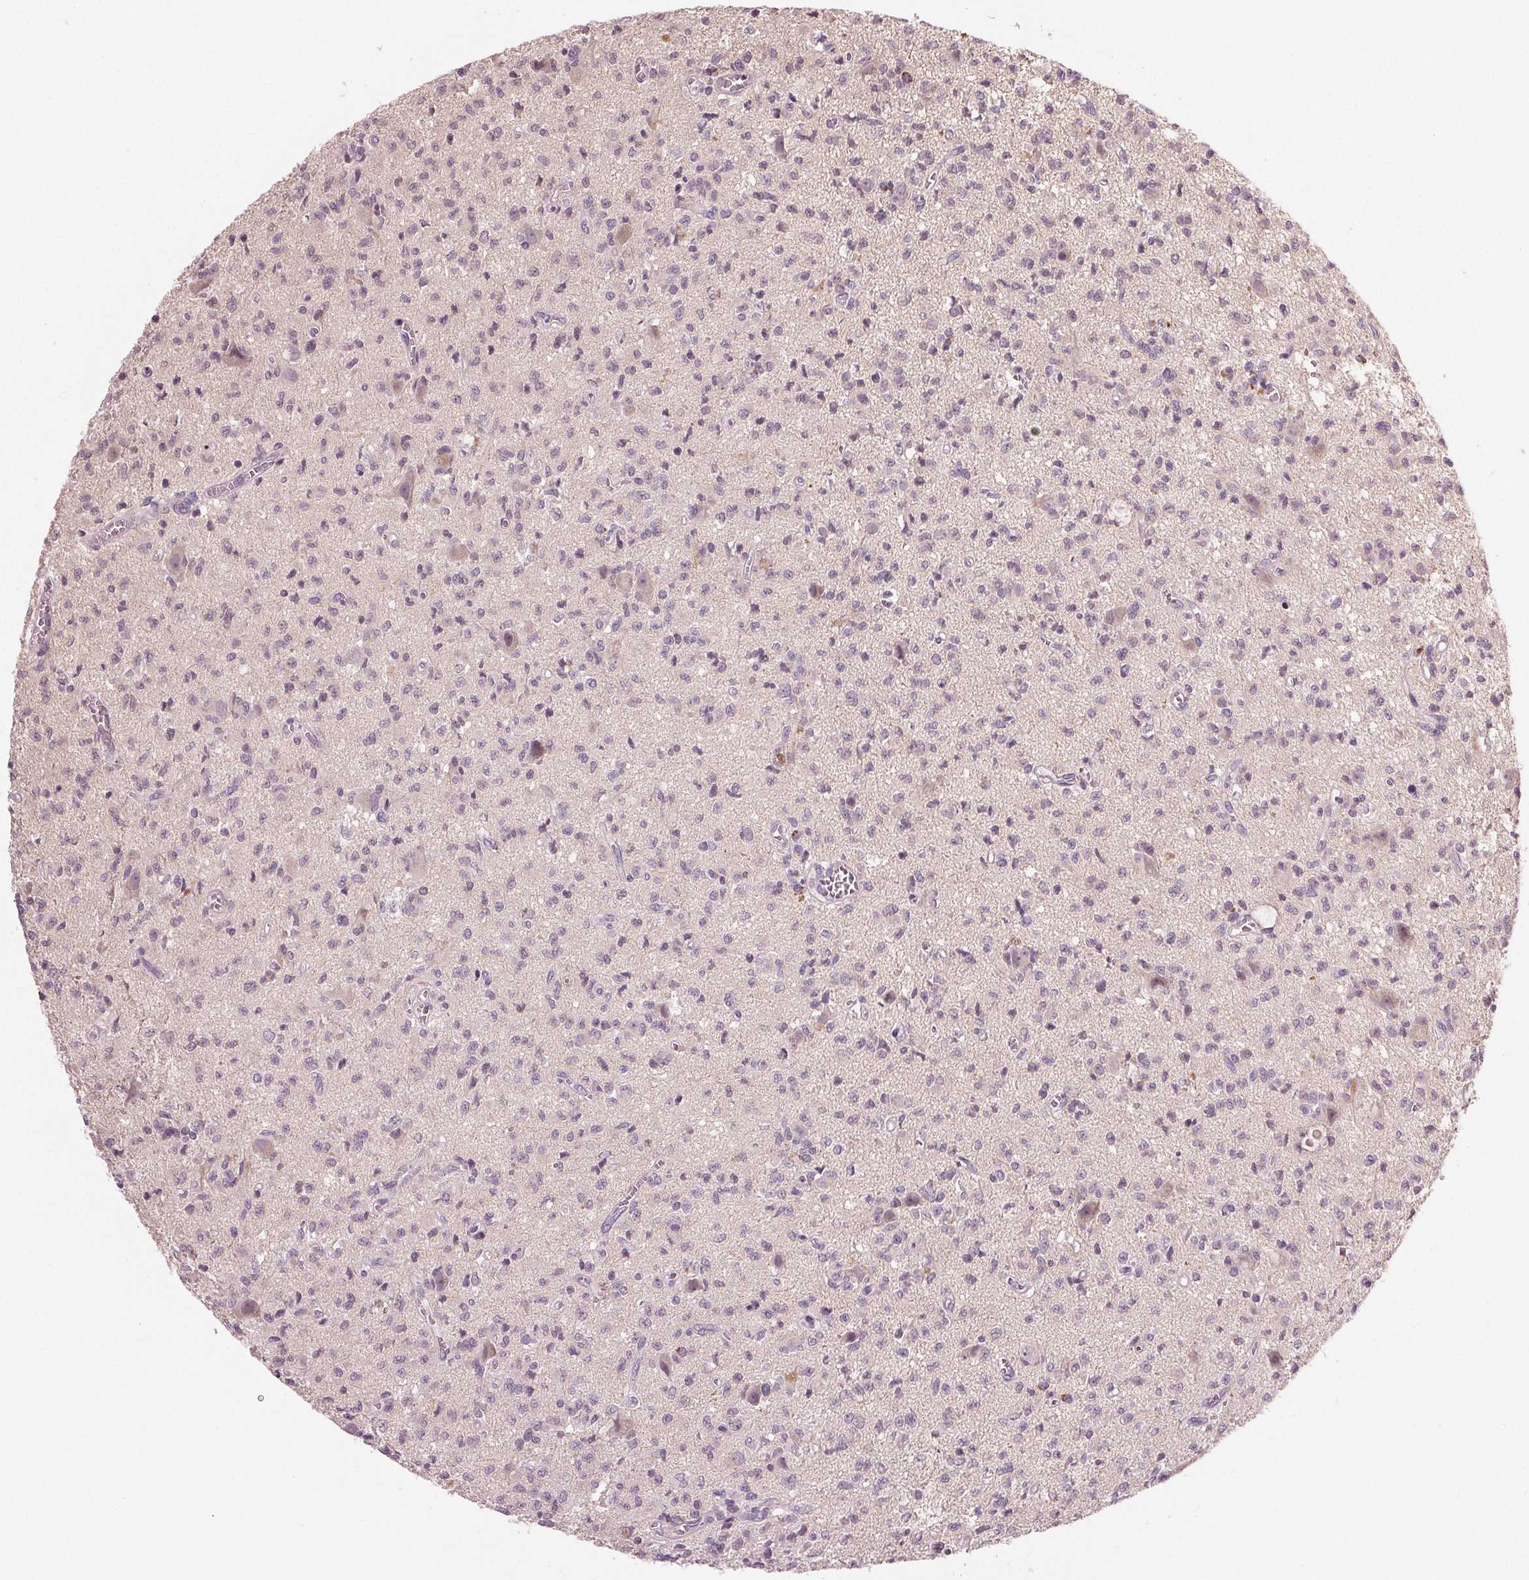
{"staining": {"intensity": "negative", "quantity": "none", "location": "none"}, "tissue": "glioma", "cell_type": "Tumor cells", "image_type": "cancer", "snomed": [{"axis": "morphology", "description": "Glioma, malignant, Low grade"}, {"axis": "topography", "description": "Brain"}], "caption": "Tumor cells show no significant staining in malignant low-grade glioma.", "gene": "ZNF605", "patient": {"sex": "male", "age": 64}}